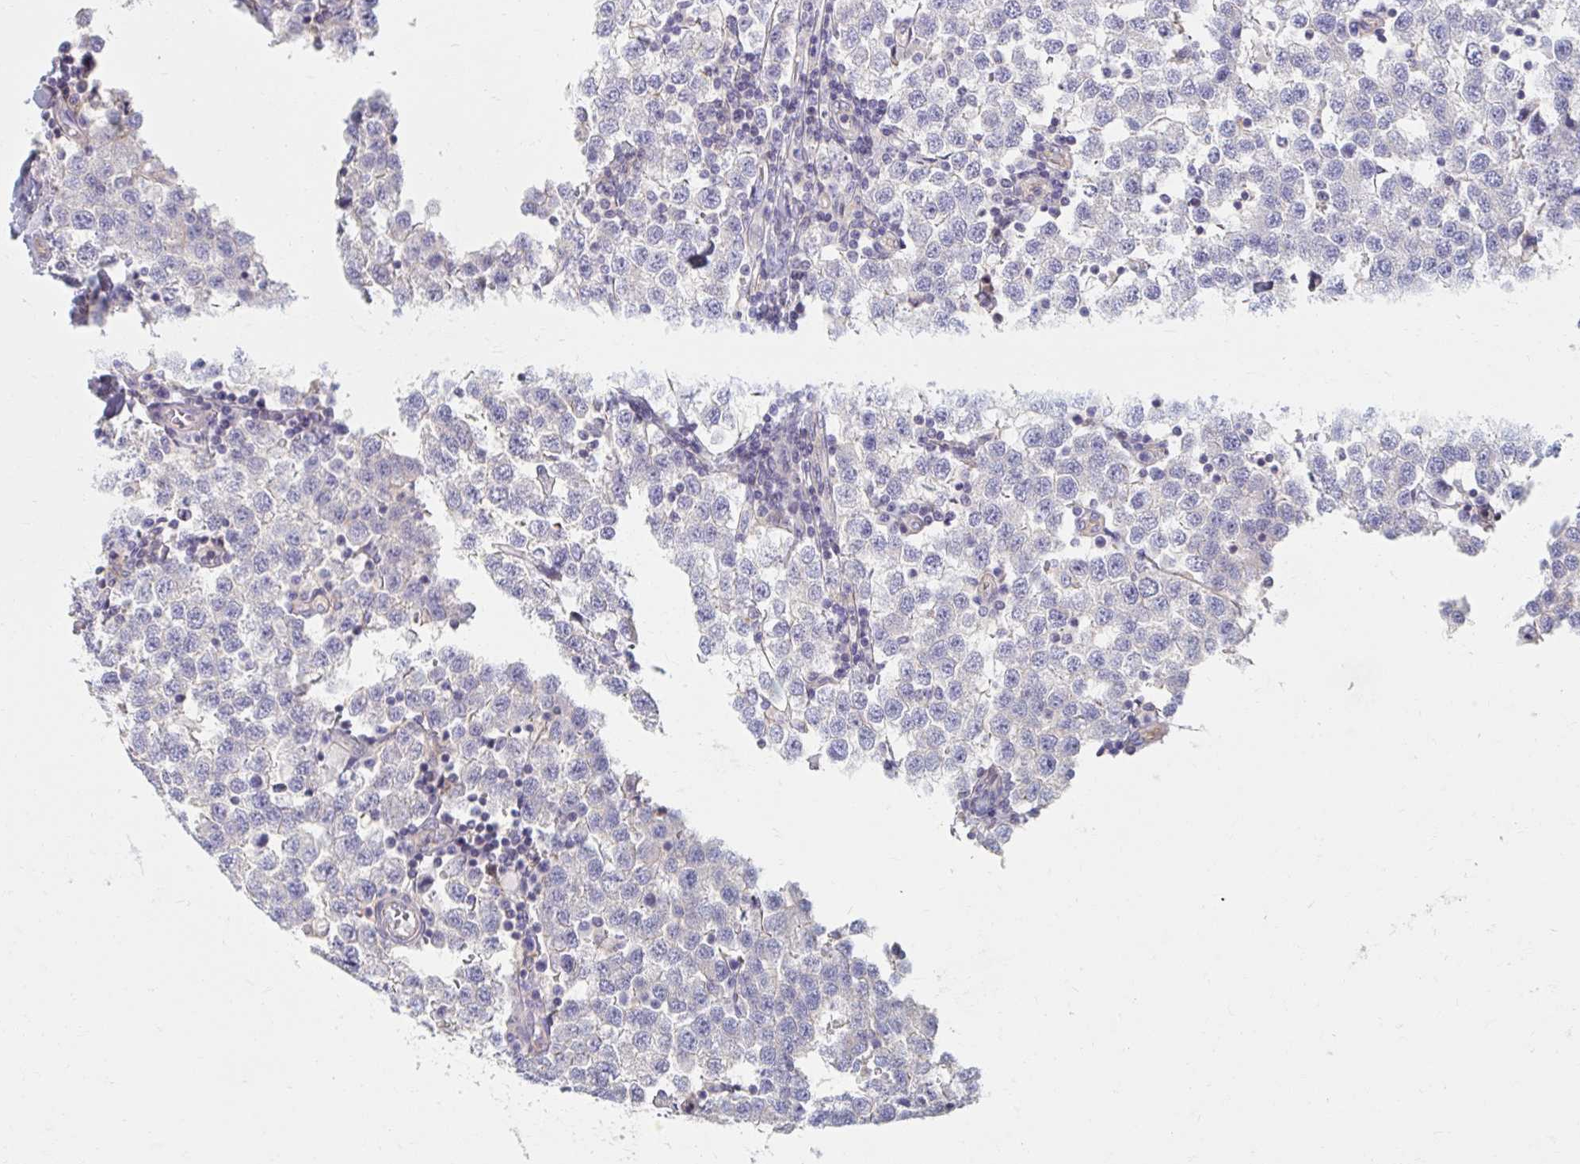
{"staining": {"intensity": "negative", "quantity": "none", "location": "none"}, "tissue": "testis cancer", "cell_type": "Tumor cells", "image_type": "cancer", "snomed": [{"axis": "morphology", "description": "Seminoma, NOS"}, {"axis": "topography", "description": "Testis"}], "caption": "Tumor cells are negative for protein expression in human testis seminoma.", "gene": "MYLK2", "patient": {"sex": "male", "age": 34}}